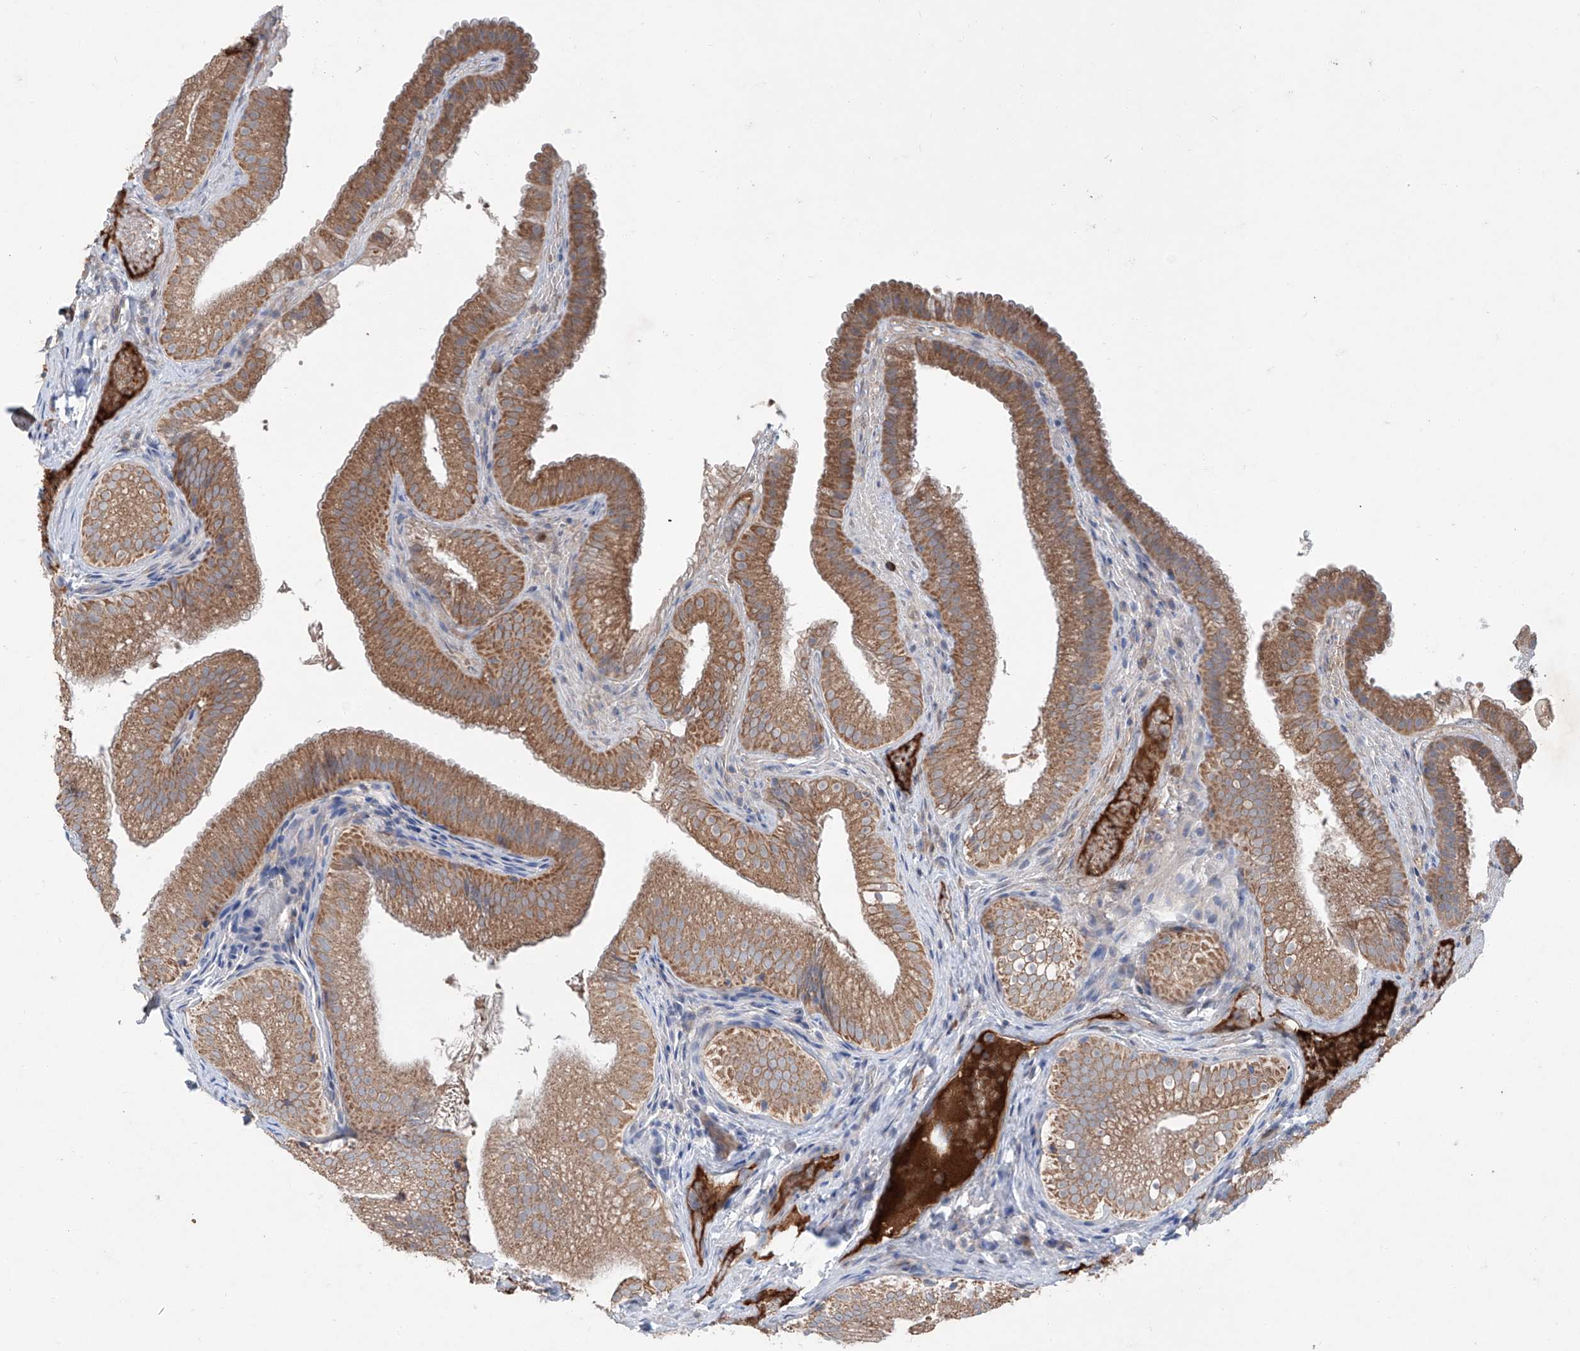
{"staining": {"intensity": "moderate", "quantity": ">75%", "location": "cytoplasmic/membranous"}, "tissue": "gallbladder", "cell_type": "Glandular cells", "image_type": "normal", "snomed": [{"axis": "morphology", "description": "Normal tissue, NOS"}, {"axis": "topography", "description": "Gallbladder"}], "caption": "High-power microscopy captured an immunohistochemistry photomicrograph of normal gallbladder, revealing moderate cytoplasmic/membranous positivity in approximately >75% of glandular cells. (DAB IHC, brown staining for protein, blue staining for nuclei).", "gene": "SIX4", "patient": {"sex": "female", "age": 30}}